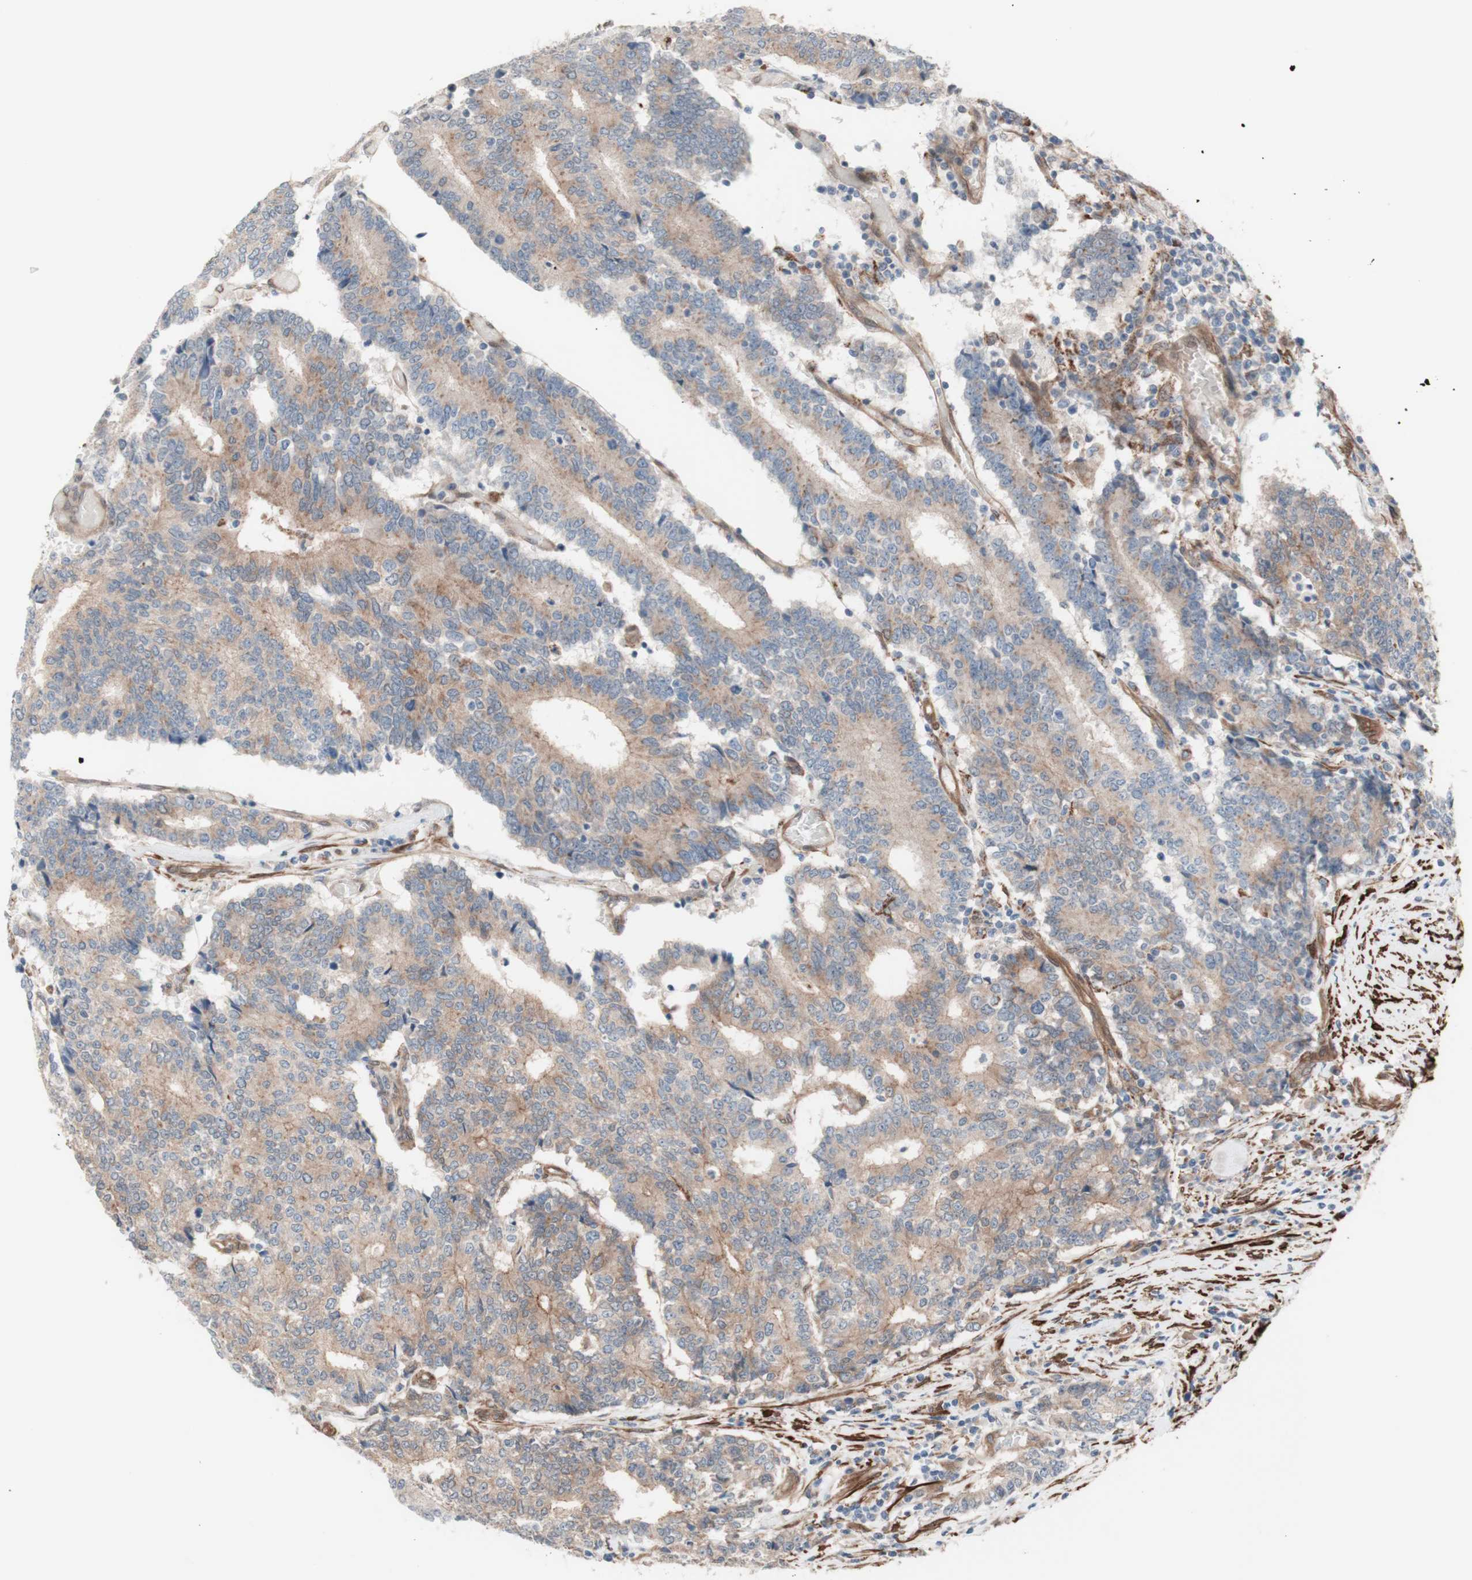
{"staining": {"intensity": "weak", "quantity": ">75%", "location": "cytoplasmic/membranous"}, "tissue": "prostate cancer", "cell_type": "Tumor cells", "image_type": "cancer", "snomed": [{"axis": "morphology", "description": "Normal tissue, NOS"}, {"axis": "morphology", "description": "Adenocarcinoma, High grade"}, {"axis": "topography", "description": "Prostate"}, {"axis": "topography", "description": "Seminal veicle"}], "caption": "Immunohistochemistry of human prostate cancer (high-grade adenocarcinoma) reveals low levels of weak cytoplasmic/membranous staining in about >75% of tumor cells.", "gene": "CNN3", "patient": {"sex": "male", "age": 55}}